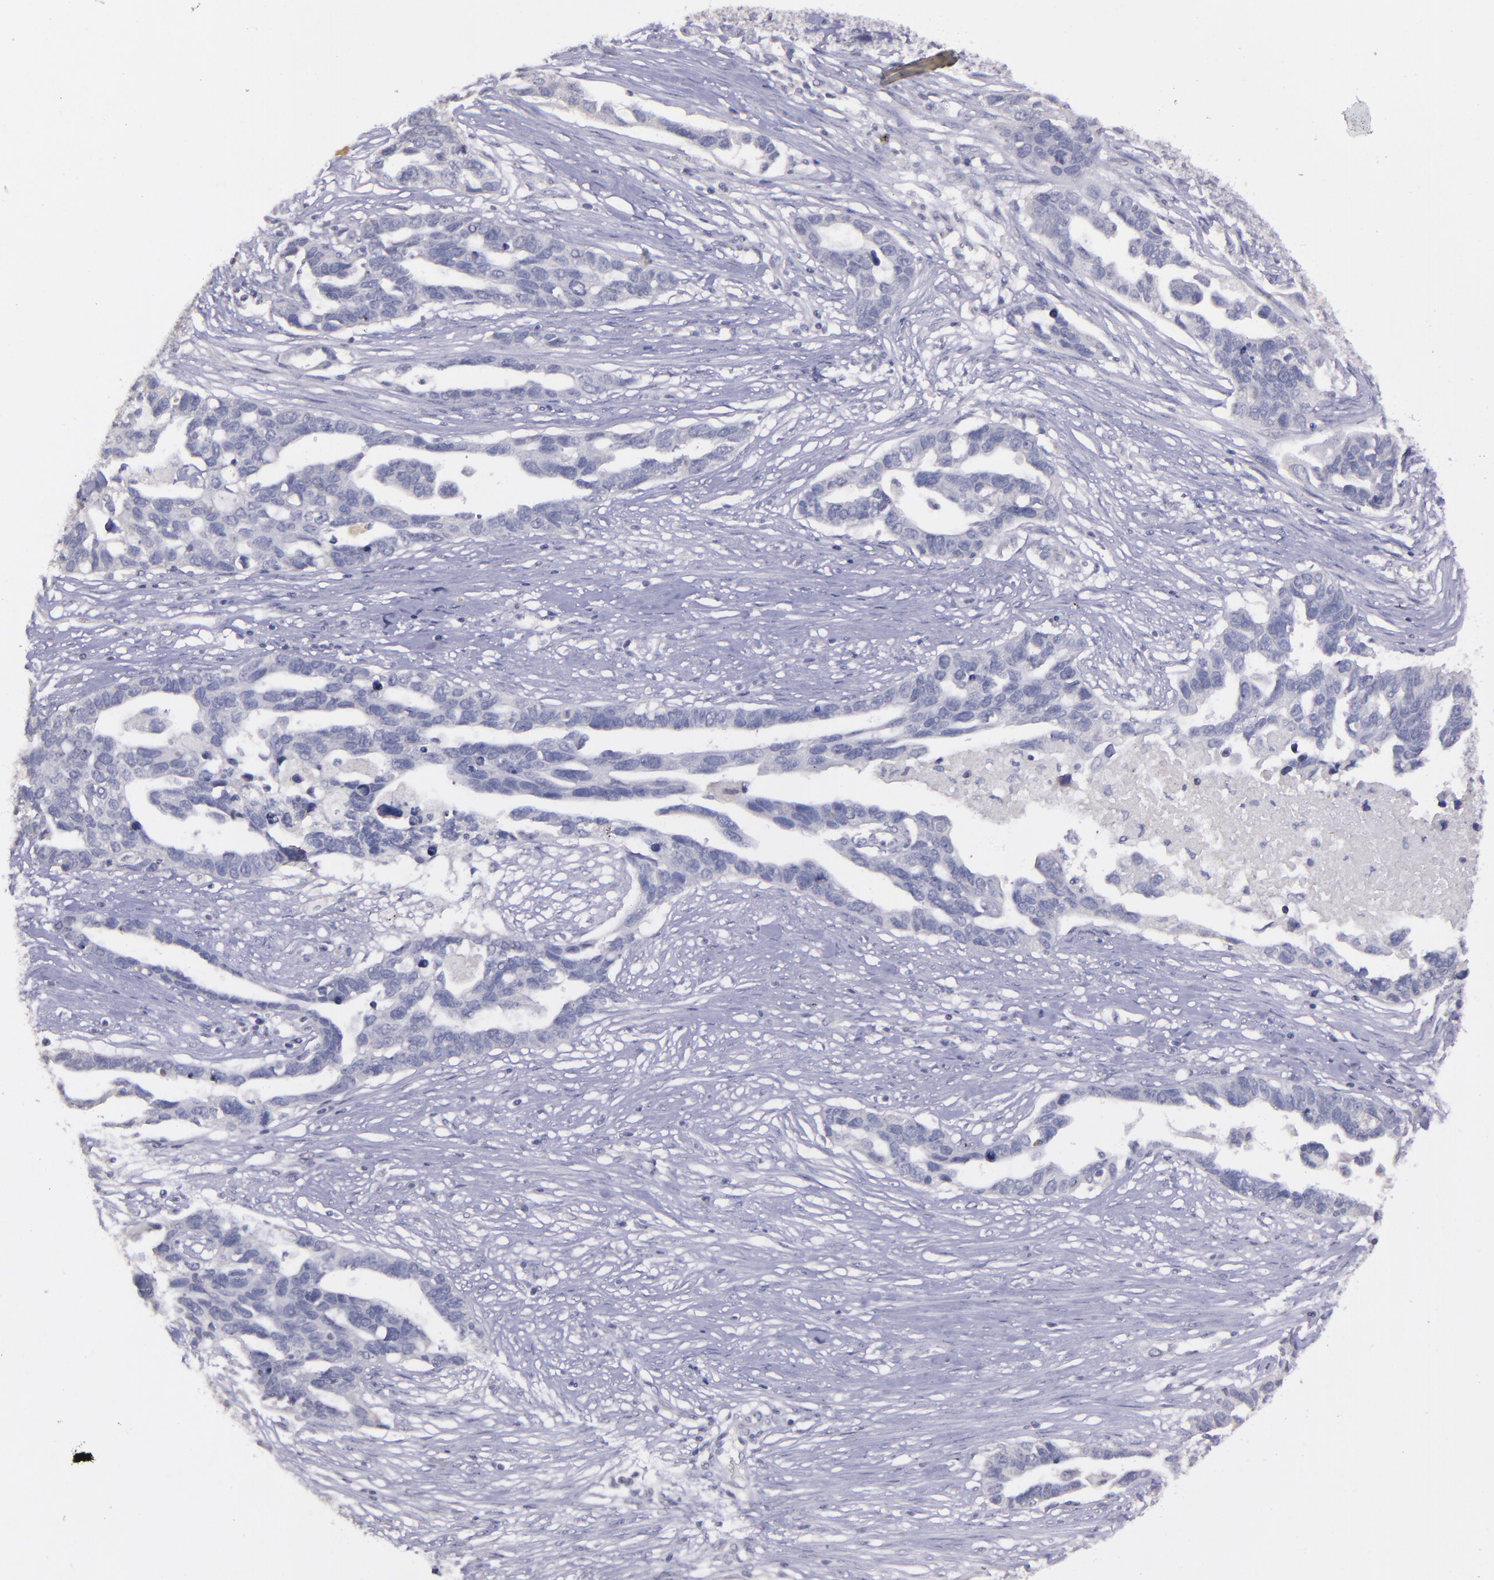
{"staining": {"intensity": "negative", "quantity": "none", "location": "none"}, "tissue": "ovarian cancer", "cell_type": "Tumor cells", "image_type": "cancer", "snomed": [{"axis": "morphology", "description": "Cystadenocarcinoma, serous, NOS"}, {"axis": "topography", "description": "Ovary"}], "caption": "This is a photomicrograph of immunohistochemistry staining of serous cystadenocarcinoma (ovarian), which shows no expression in tumor cells.", "gene": "MASP1", "patient": {"sex": "female", "age": 54}}